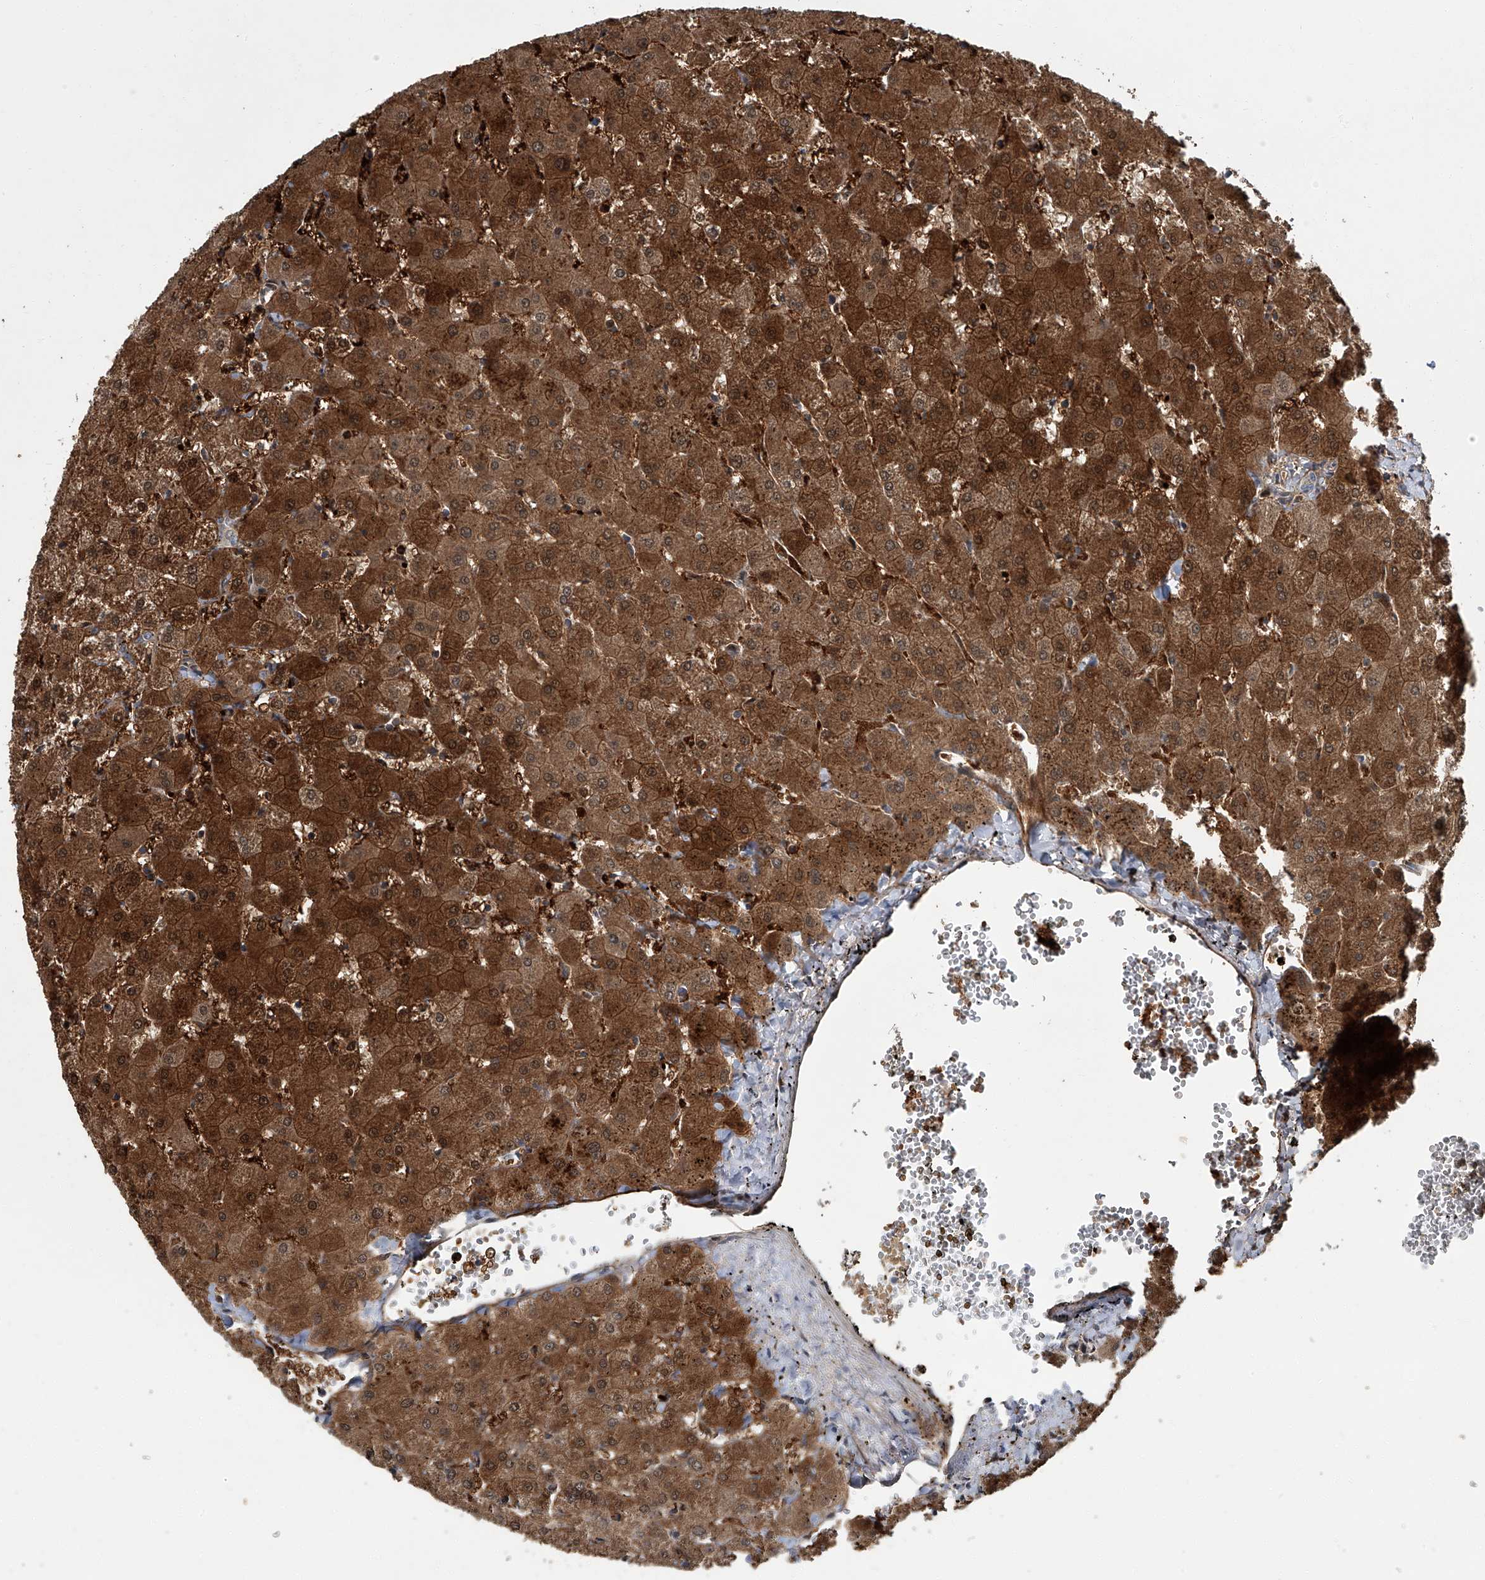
{"staining": {"intensity": "weak", "quantity": ">75%", "location": "cytoplasmic/membranous"}, "tissue": "liver", "cell_type": "Cholangiocytes", "image_type": "normal", "snomed": [{"axis": "morphology", "description": "Normal tissue, NOS"}, {"axis": "topography", "description": "Liver"}], "caption": "Immunohistochemical staining of unremarkable liver exhibits >75% levels of weak cytoplasmic/membranous protein expression in about >75% of cholangiocytes. (brown staining indicates protein expression, while blue staining denotes nuclei).", "gene": "AKNAD1", "patient": {"sex": "female", "age": 63}}